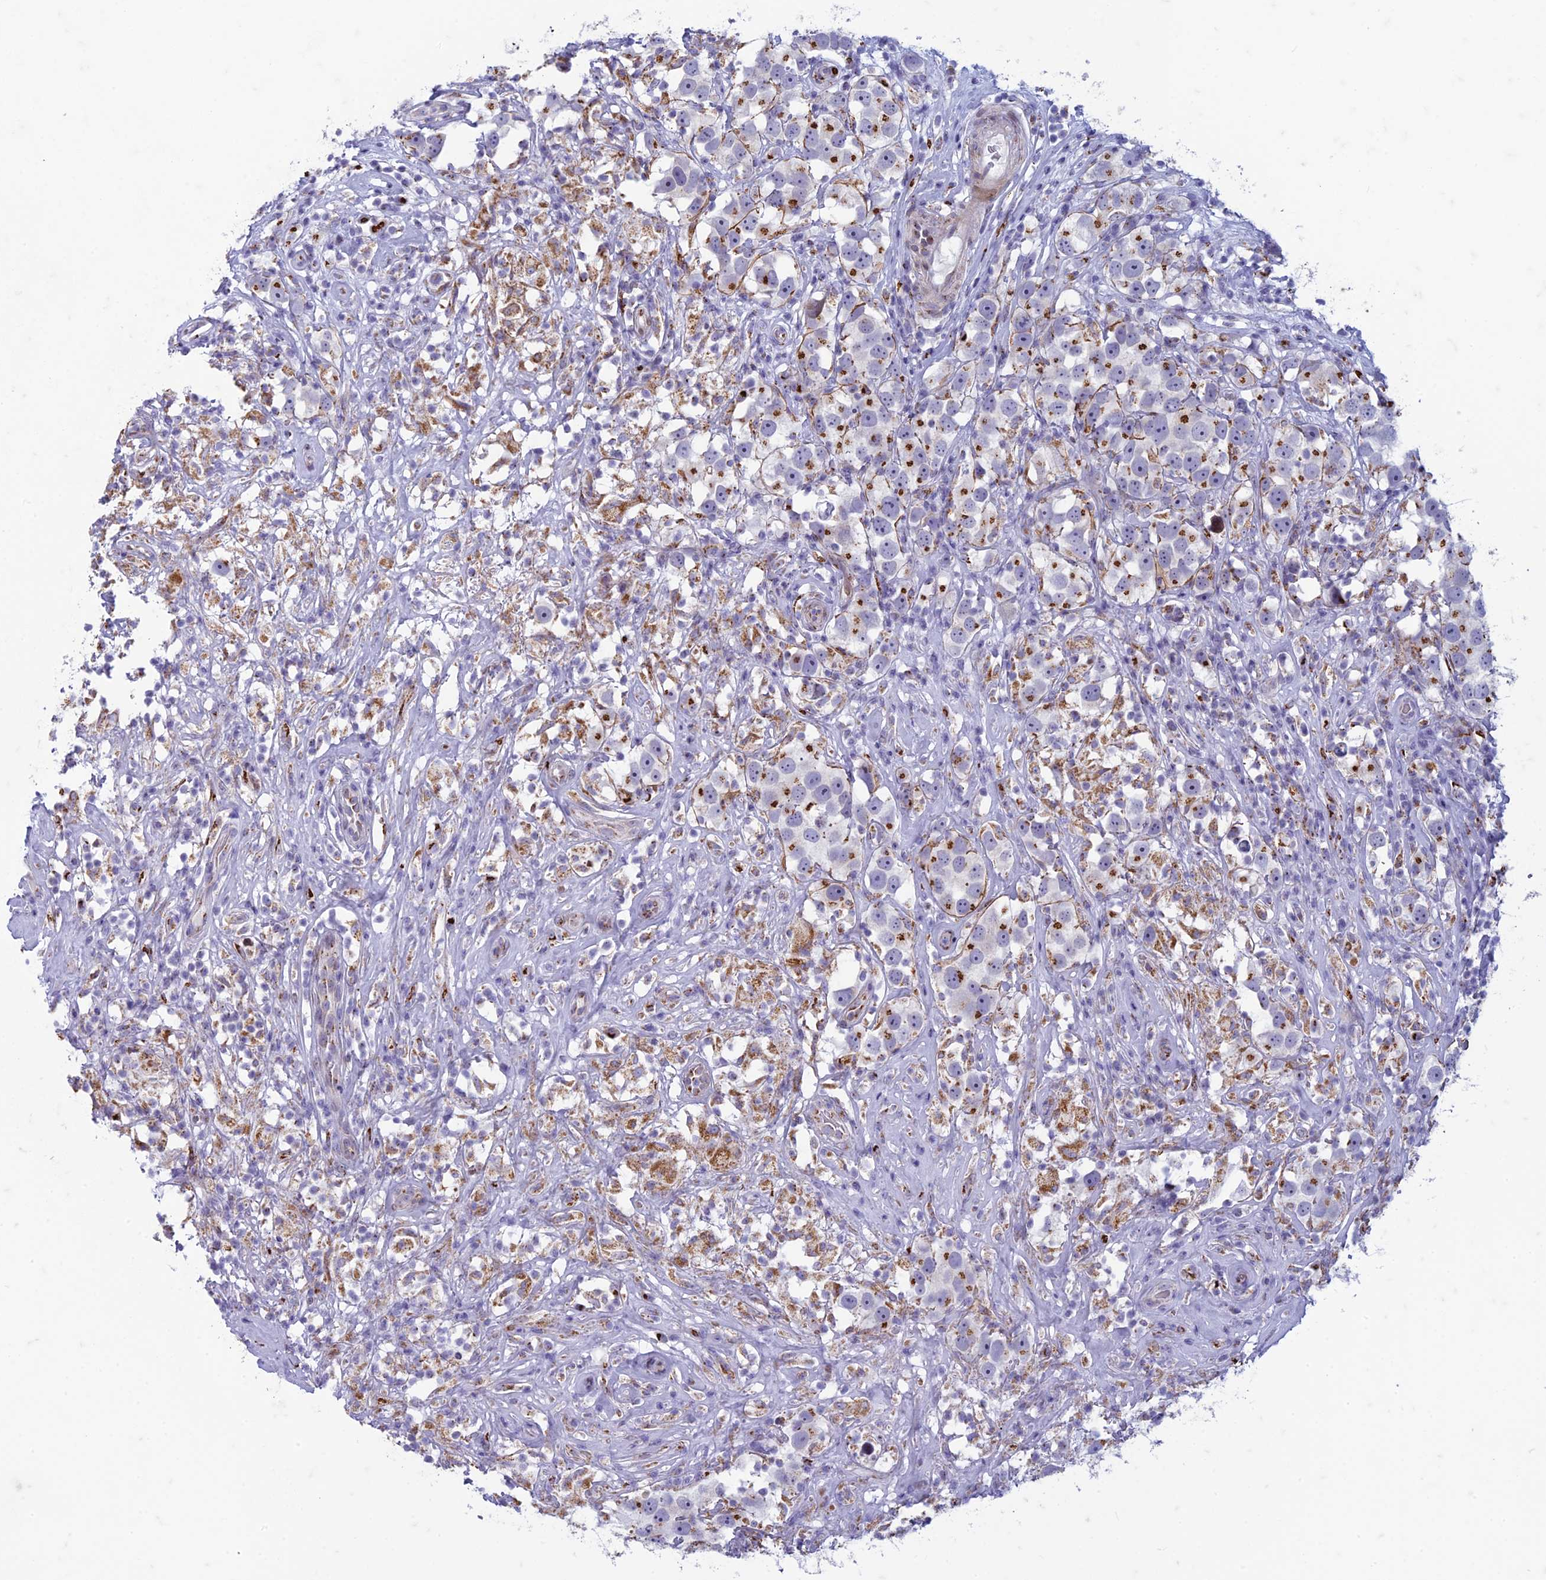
{"staining": {"intensity": "strong", "quantity": "<25%", "location": "cytoplasmic/membranous"}, "tissue": "testis cancer", "cell_type": "Tumor cells", "image_type": "cancer", "snomed": [{"axis": "morphology", "description": "Seminoma, NOS"}, {"axis": "topography", "description": "Testis"}], "caption": "Immunohistochemical staining of human seminoma (testis) exhibits medium levels of strong cytoplasmic/membranous positivity in approximately <25% of tumor cells.", "gene": "FAM3C", "patient": {"sex": "male", "age": 49}}